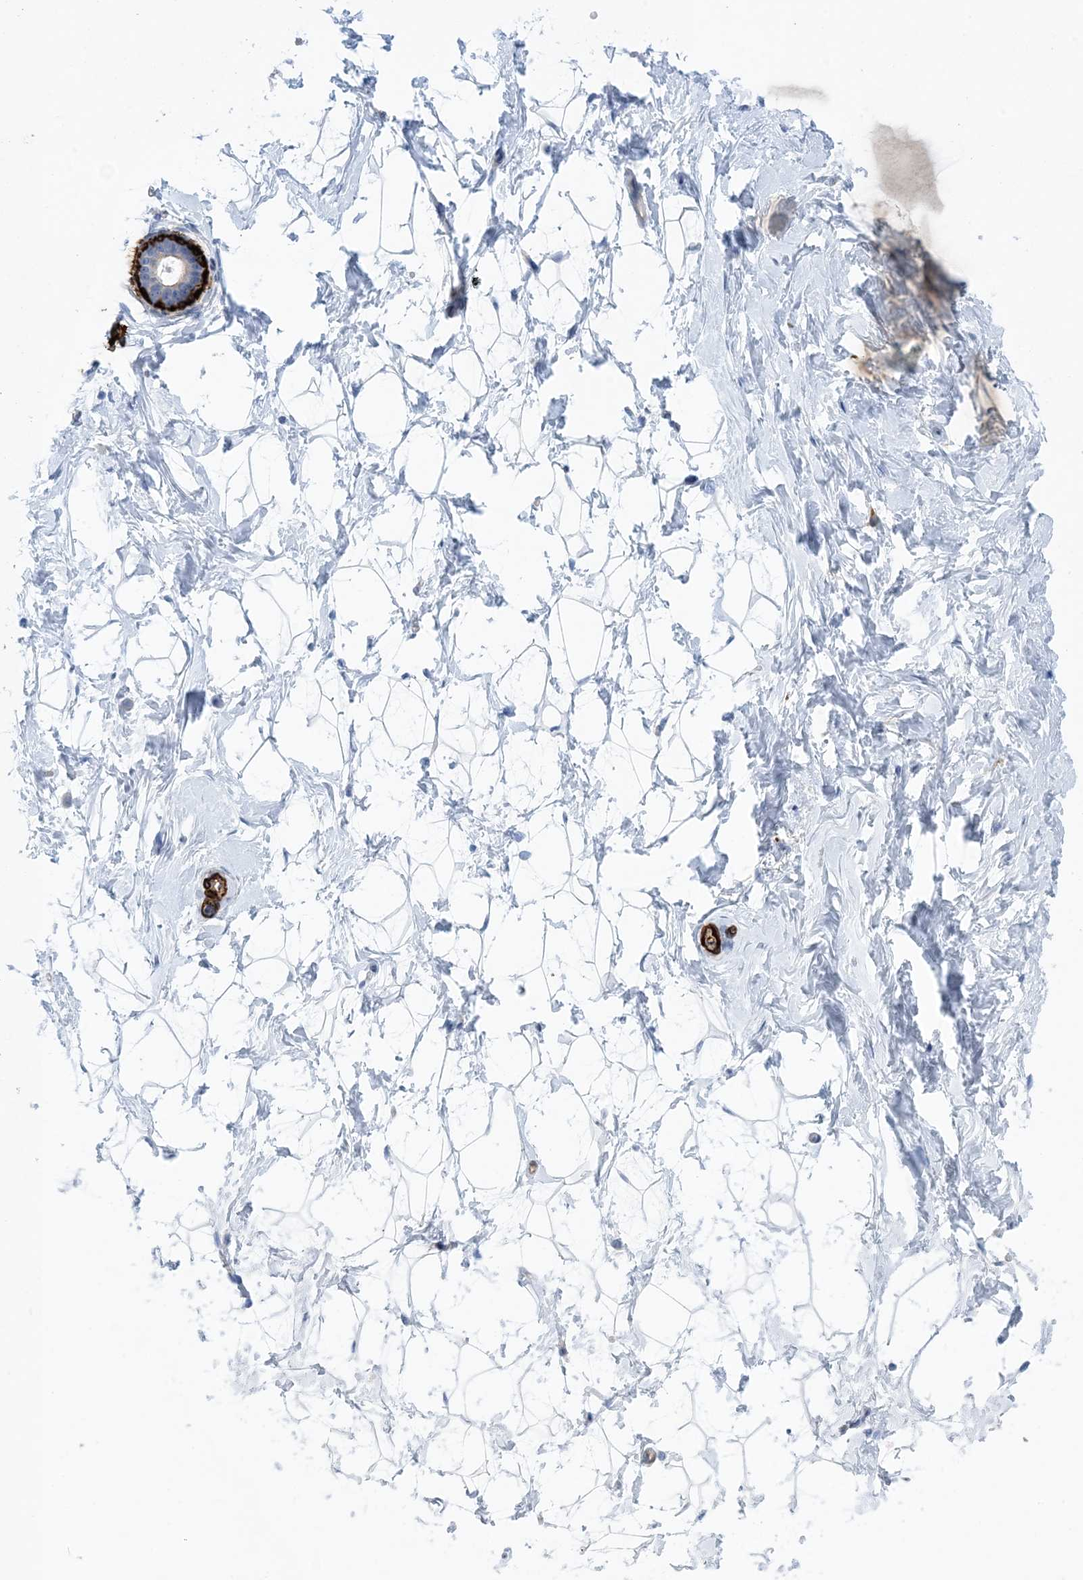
{"staining": {"intensity": "negative", "quantity": "none", "location": "none"}, "tissue": "breast", "cell_type": "Adipocytes", "image_type": "normal", "snomed": [{"axis": "morphology", "description": "Normal tissue, NOS"}, {"axis": "morphology", "description": "Adenoma, NOS"}, {"axis": "topography", "description": "Breast"}], "caption": "An immunohistochemistry histopathology image of normal breast is shown. There is no staining in adipocytes of breast. The staining was performed using DAB (3,3'-diaminobenzidine) to visualize the protein expression in brown, while the nuclei were stained in blue with hematoxylin (Magnification: 20x).", "gene": "SHANK1", "patient": {"sex": "female", "age": 23}}